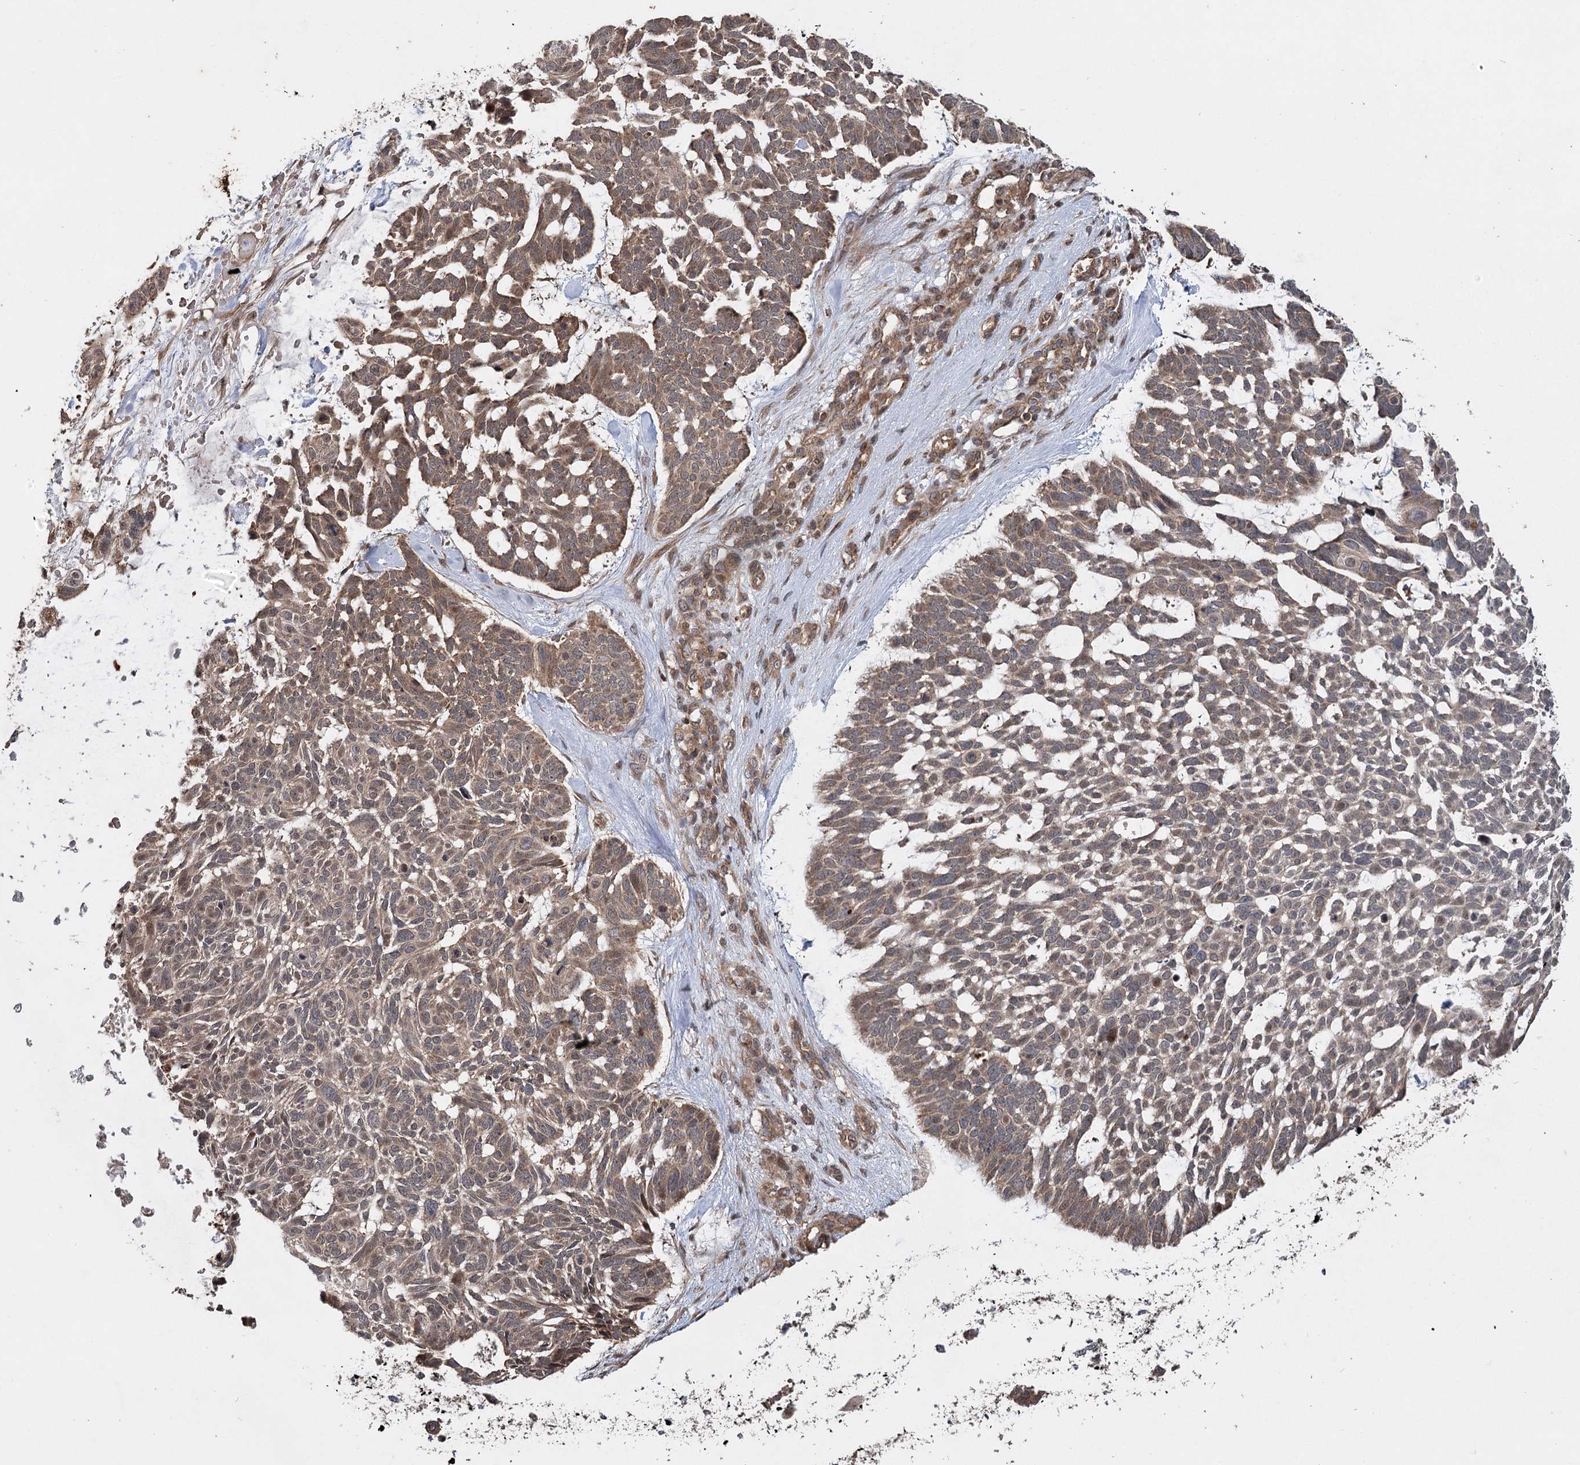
{"staining": {"intensity": "weak", "quantity": ">75%", "location": "cytoplasmic/membranous"}, "tissue": "skin cancer", "cell_type": "Tumor cells", "image_type": "cancer", "snomed": [{"axis": "morphology", "description": "Basal cell carcinoma"}, {"axis": "topography", "description": "Skin"}], "caption": "Weak cytoplasmic/membranous positivity for a protein is appreciated in about >75% of tumor cells of skin basal cell carcinoma using IHC.", "gene": "INSIG2", "patient": {"sex": "male", "age": 88}}